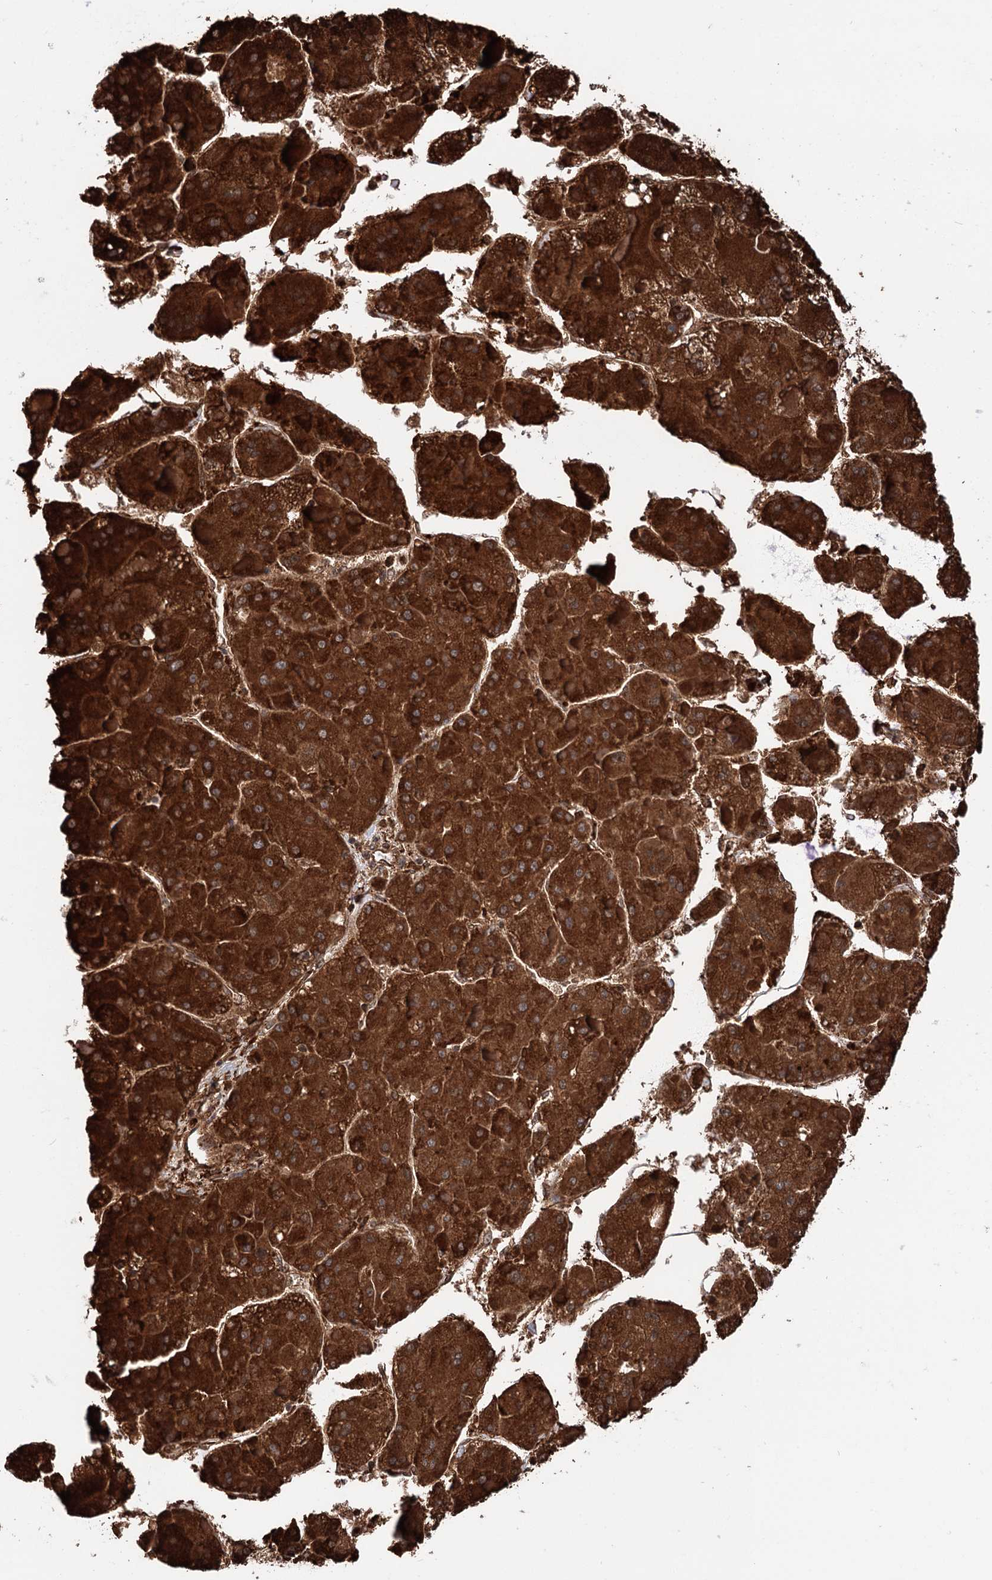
{"staining": {"intensity": "strong", "quantity": ">75%", "location": "cytoplasmic/membranous"}, "tissue": "liver cancer", "cell_type": "Tumor cells", "image_type": "cancer", "snomed": [{"axis": "morphology", "description": "Carcinoma, Hepatocellular, NOS"}, {"axis": "topography", "description": "Liver"}], "caption": "Immunohistochemical staining of human hepatocellular carcinoma (liver) exhibits high levels of strong cytoplasmic/membranous expression in approximately >75% of tumor cells. Ihc stains the protein in brown and the nuclei are stained blue.", "gene": "ERP29", "patient": {"sex": "female", "age": 73}}